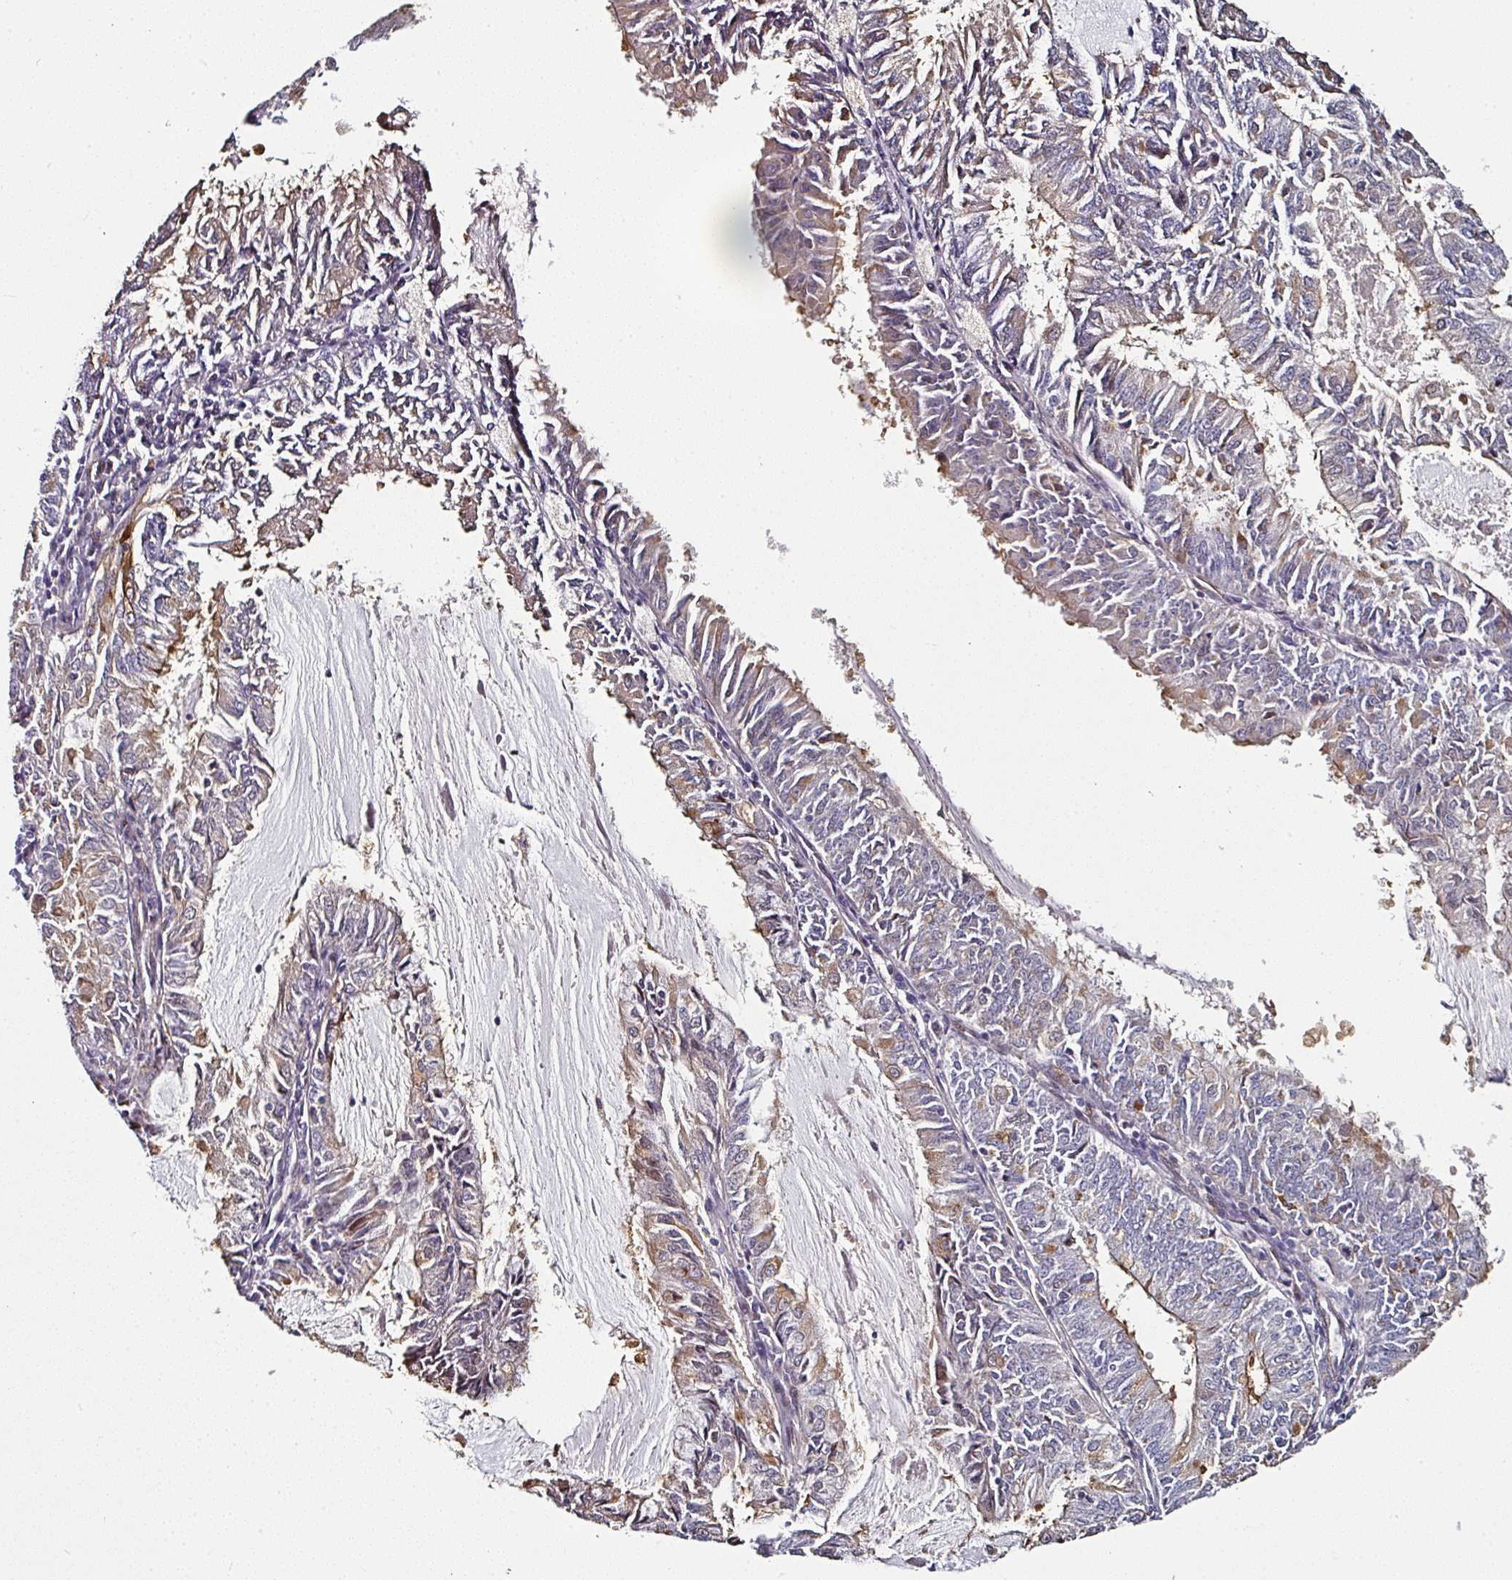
{"staining": {"intensity": "moderate", "quantity": "<25%", "location": "cytoplasmic/membranous"}, "tissue": "endometrial cancer", "cell_type": "Tumor cells", "image_type": "cancer", "snomed": [{"axis": "morphology", "description": "Adenocarcinoma, NOS"}, {"axis": "topography", "description": "Endometrium"}], "caption": "Endometrial adenocarcinoma tissue shows moderate cytoplasmic/membranous positivity in about <25% of tumor cells, visualized by immunohistochemistry. (brown staining indicates protein expression, while blue staining denotes nuclei).", "gene": "BEND5", "patient": {"sex": "female", "age": 57}}